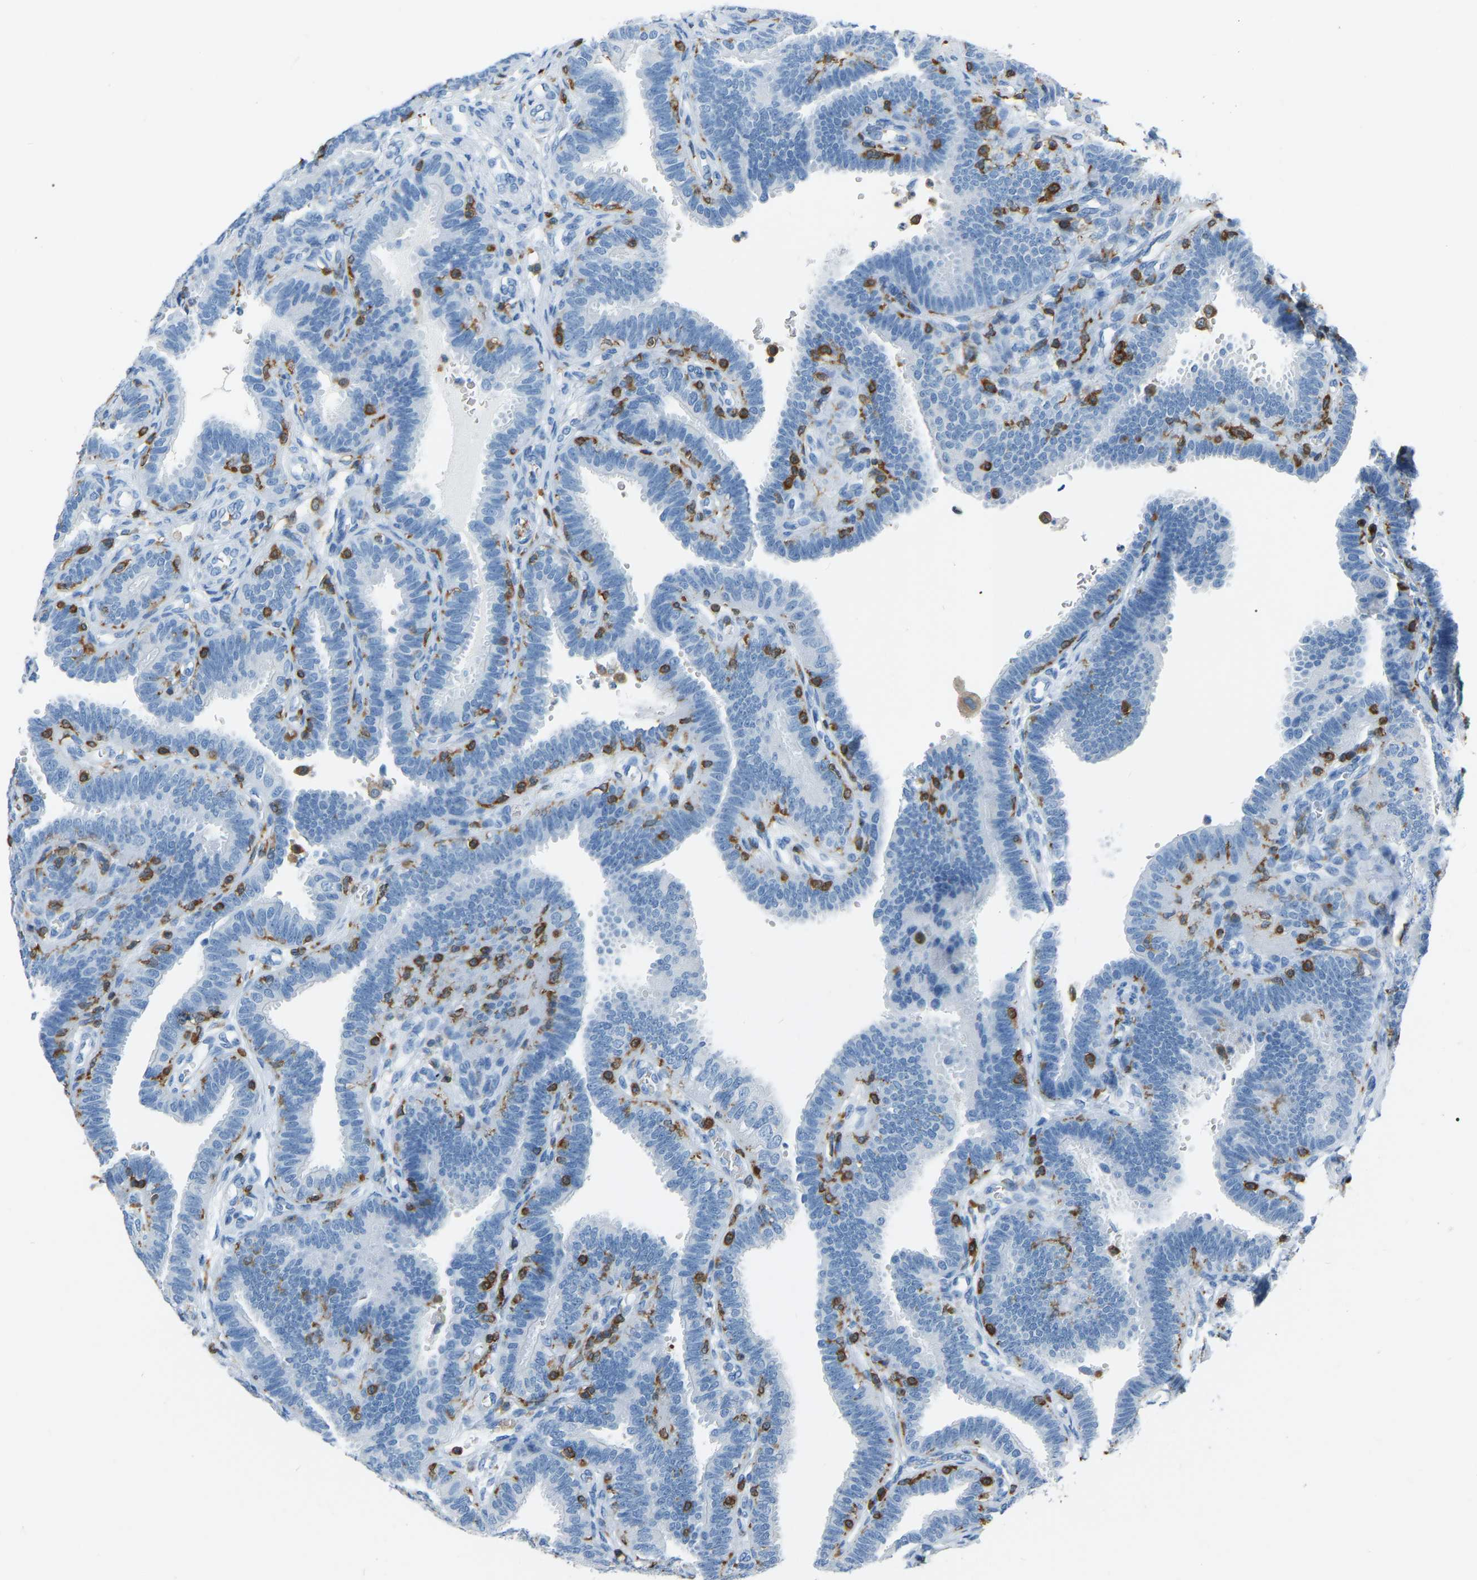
{"staining": {"intensity": "negative", "quantity": "none", "location": "none"}, "tissue": "fallopian tube", "cell_type": "Glandular cells", "image_type": "normal", "snomed": [{"axis": "morphology", "description": "Normal tissue, NOS"}, {"axis": "topography", "description": "Fallopian tube"}, {"axis": "topography", "description": "Placenta"}], "caption": "The histopathology image reveals no significant expression in glandular cells of fallopian tube. Nuclei are stained in blue.", "gene": "ARHGAP45", "patient": {"sex": "female", "age": 34}}